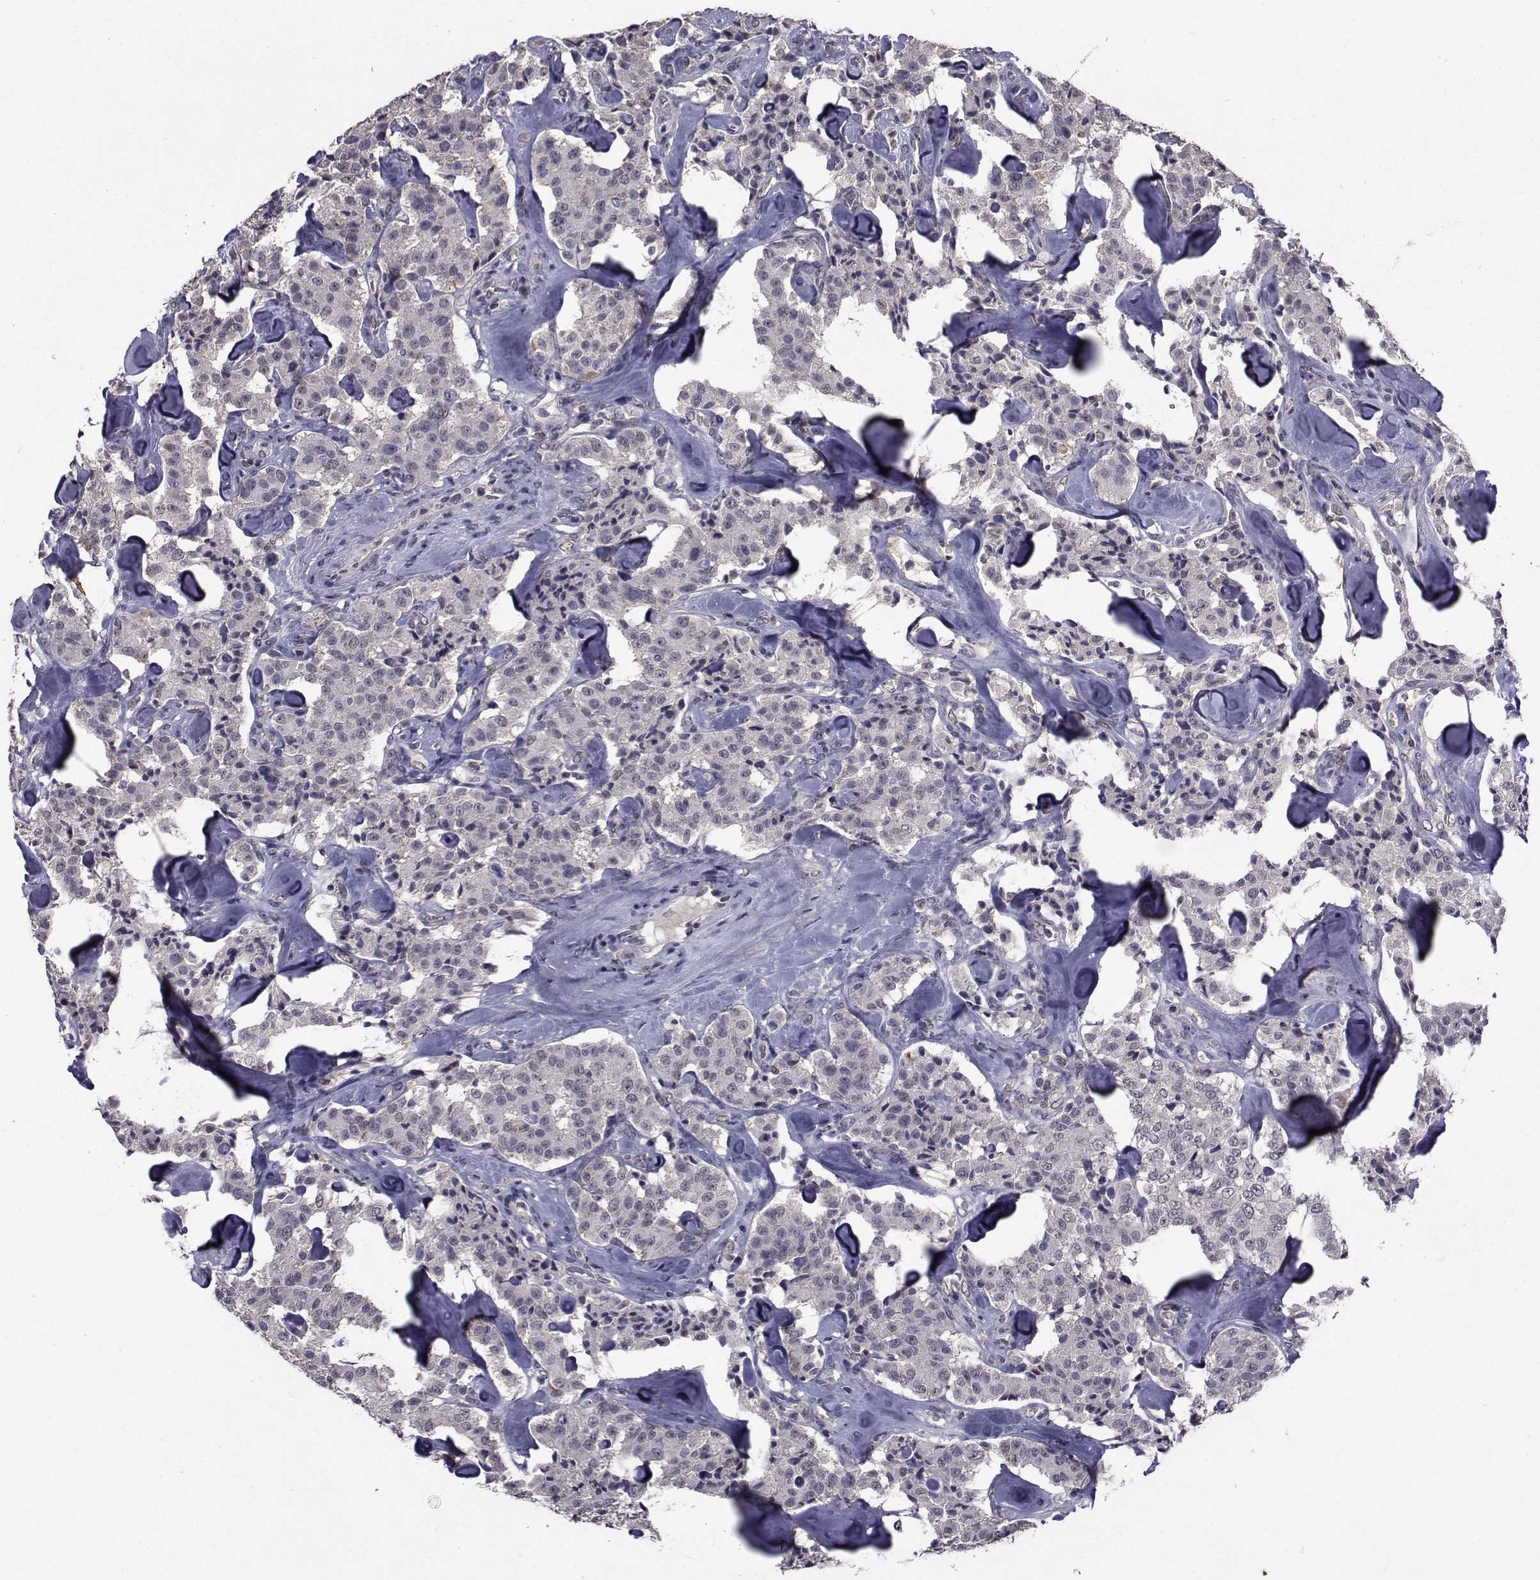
{"staining": {"intensity": "negative", "quantity": "none", "location": "none"}, "tissue": "carcinoid", "cell_type": "Tumor cells", "image_type": "cancer", "snomed": [{"axis": "morphology", "description": "Carcinoid, malignant, NOS"}, {"axis": "topography", "description": "Pancreas"}], "caption": "Carcinoid (malignant) was stained to show a protein in brown. There is no significant expression in tumor cells. (DAB IHC with hematoxylin counter stain).", "gene": "CYP2S1", "patient": {"sex": "male", "age": 41}}